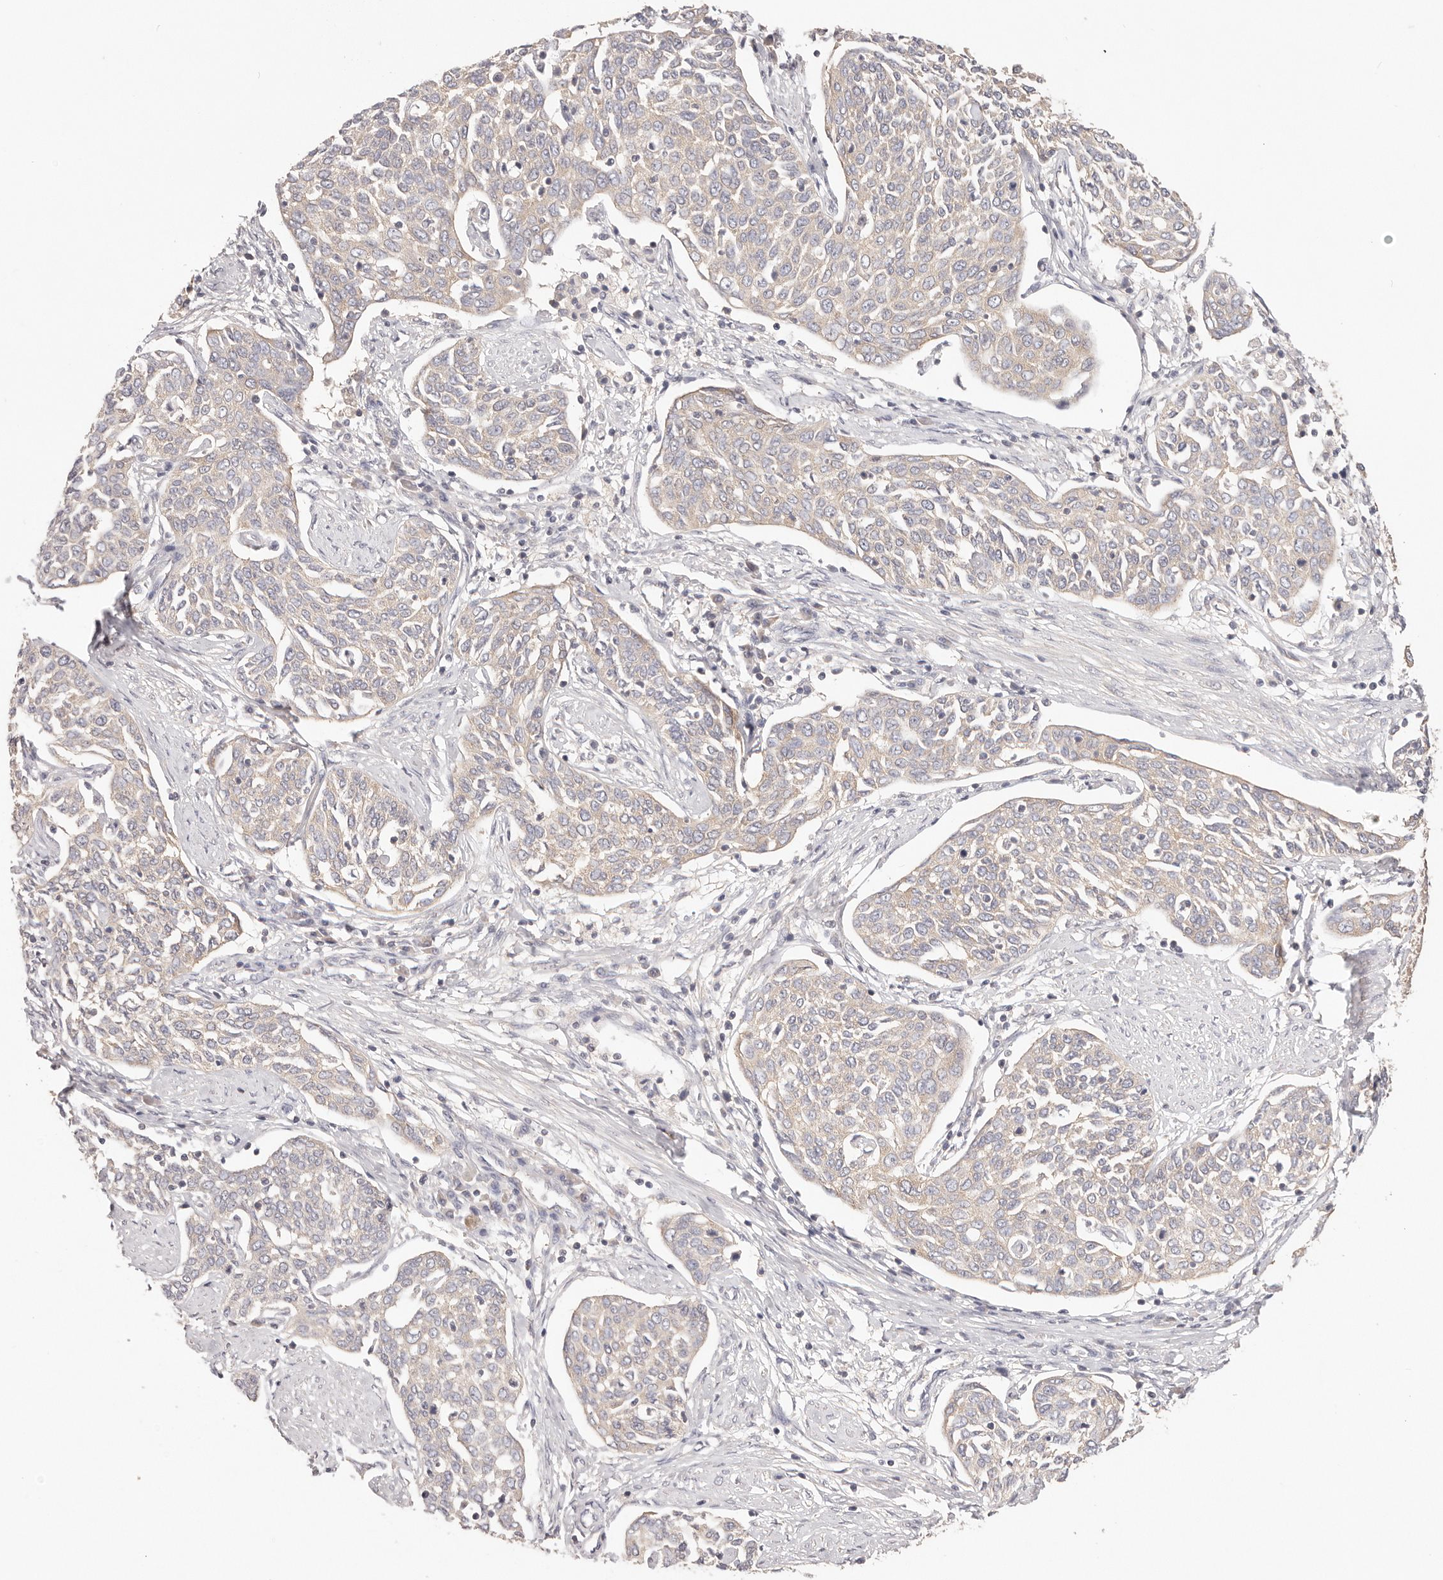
{"staining": {"intensity": "weak", "quantity": ">75%", "location": "cytoplasmic/membranous"}, "tissue": "cervical cancer", "cell_type": "Tumor cells", "image_type": "cancer", "snomed": [{"axis": "morphology", "description": "Squamous cell carcinoma, NOS"}, {"axis": "topography", "description": "Cervix"}], "caption": "Protein expression by immunohistochemistry (IHC) demonstrates weak cytoplasmic/membranous staining in about >75% of tumor cells in cervical squamous cell carcinoma. (IHC, brightfield microscopy, high magnification).", "gene": "KCMF1", "patient": {"sex": "female", "age": 34}}